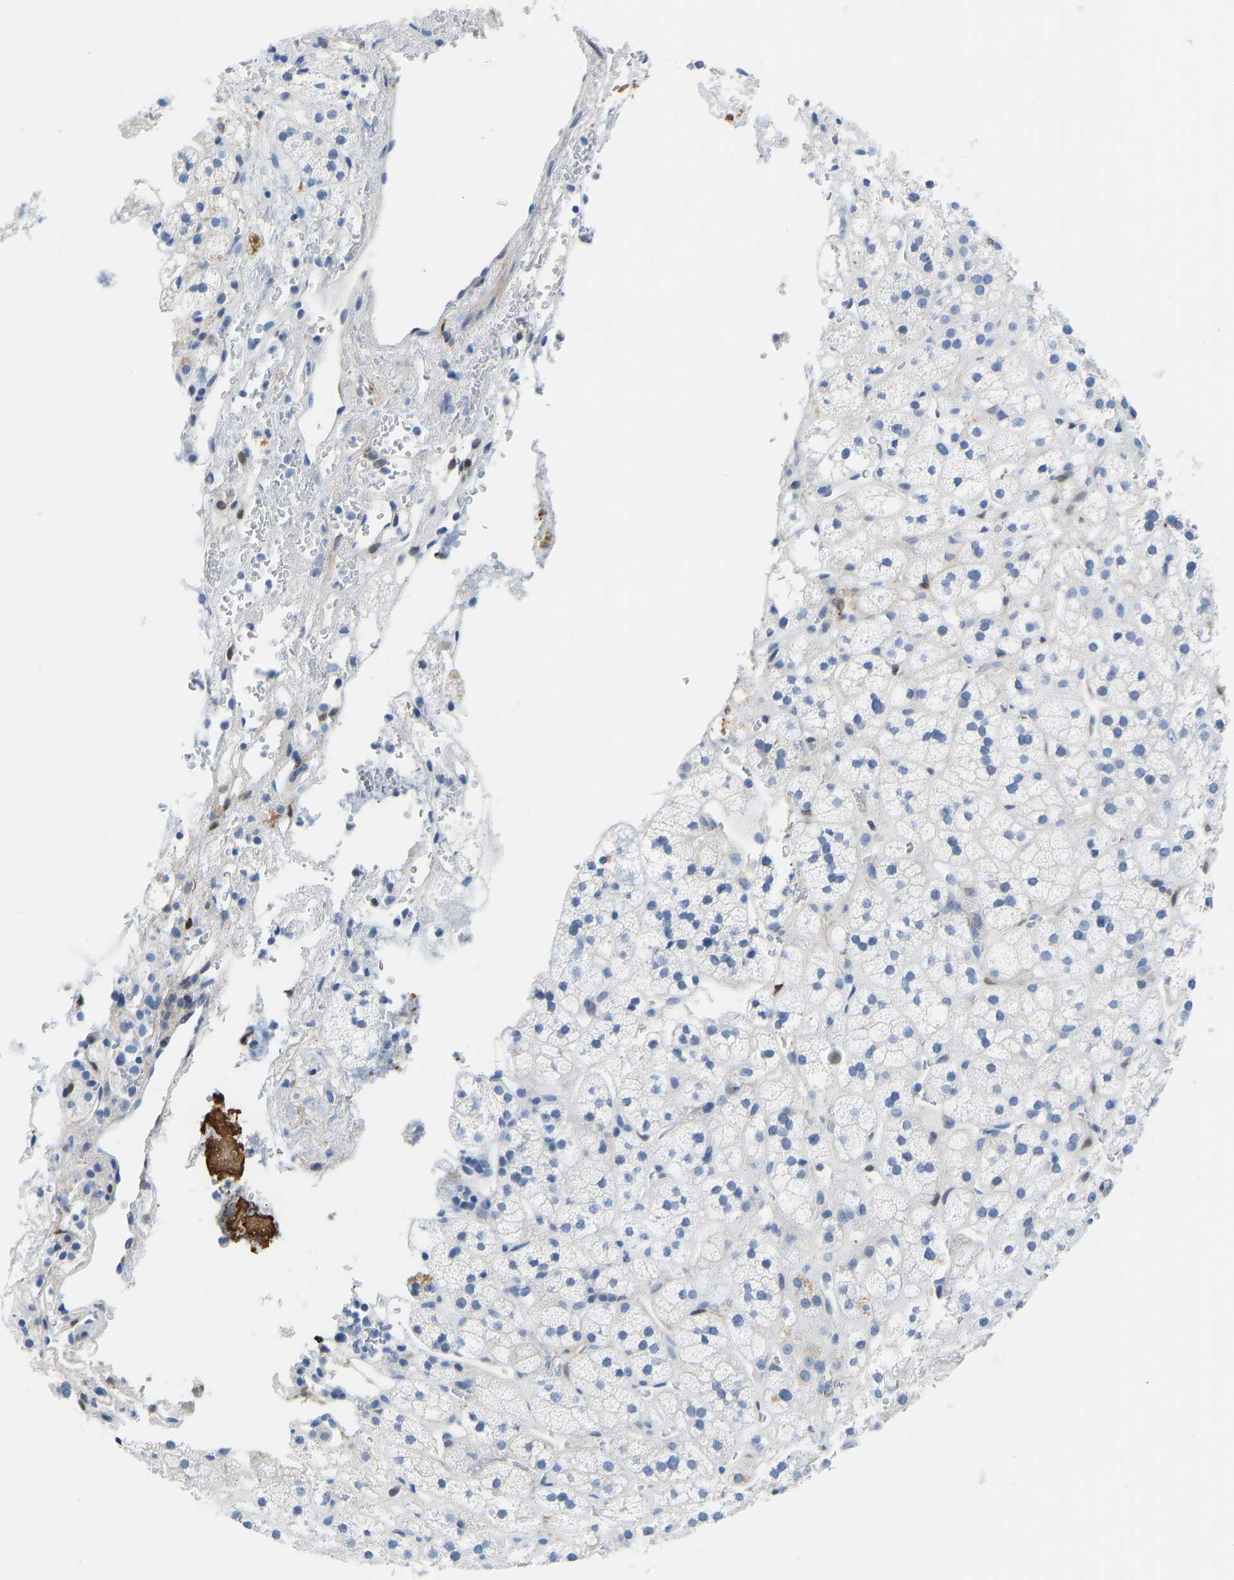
{"staining": {"intensity": "negative", "quantity": "none", "location": "none"}, "tissue": "adrenal gland", "cell_type": "Glandular cells", "image_type": "normal", "snomed": [{"axis": "morphology", "description": "Normal tissue, NOS"}, {"axis": "topography", "description": "Adrenal gland"}], "caption": "A high-resolution micrograph shows IHC staining of benign adrenal gland, which exhibits no significant staining in glandular cells.", "gene": "NKAIN3", "patient": {"sex": "male", "age": 56}}